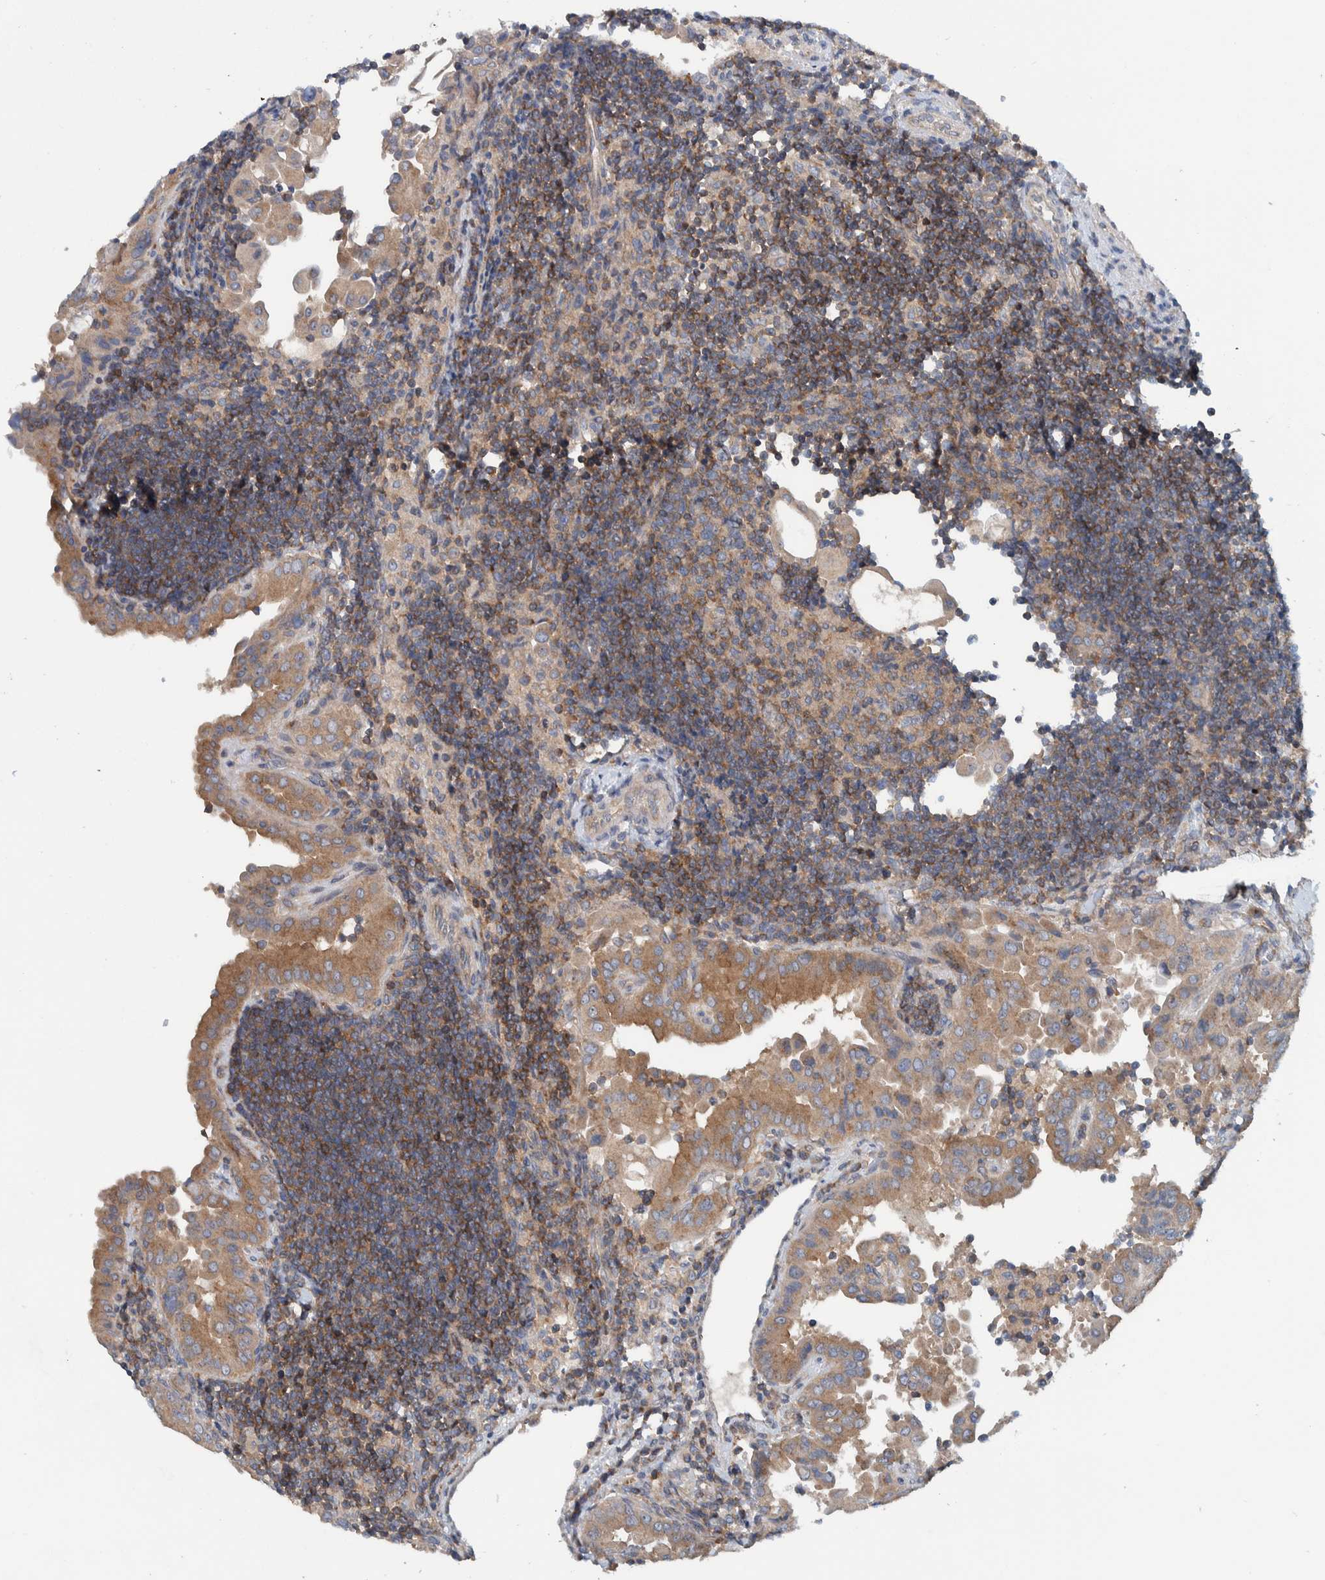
{"staining": {"intensity": "moderate", "quantity": ">75%", "location": "cytoplasmic/membranous"}, "tissue": "thyroid cancer", "cell_type": "Tumor cells", "image_type": "cancer", "snomed": [{"axis": "morphology", "description": "Papillary adenocarcinoma, NOS"}, {"axis": "topography", "description": "Thyroid gland"}], "caption": "A photomicrograph showing moderate cytoplasmic/membranous staining in approximately >75% of tumor cells in thyroid cancer, as visualized by brown immunohistochemical staining.", "gene": "CCM2", "patient": {"sex": "male", "age": 33}}